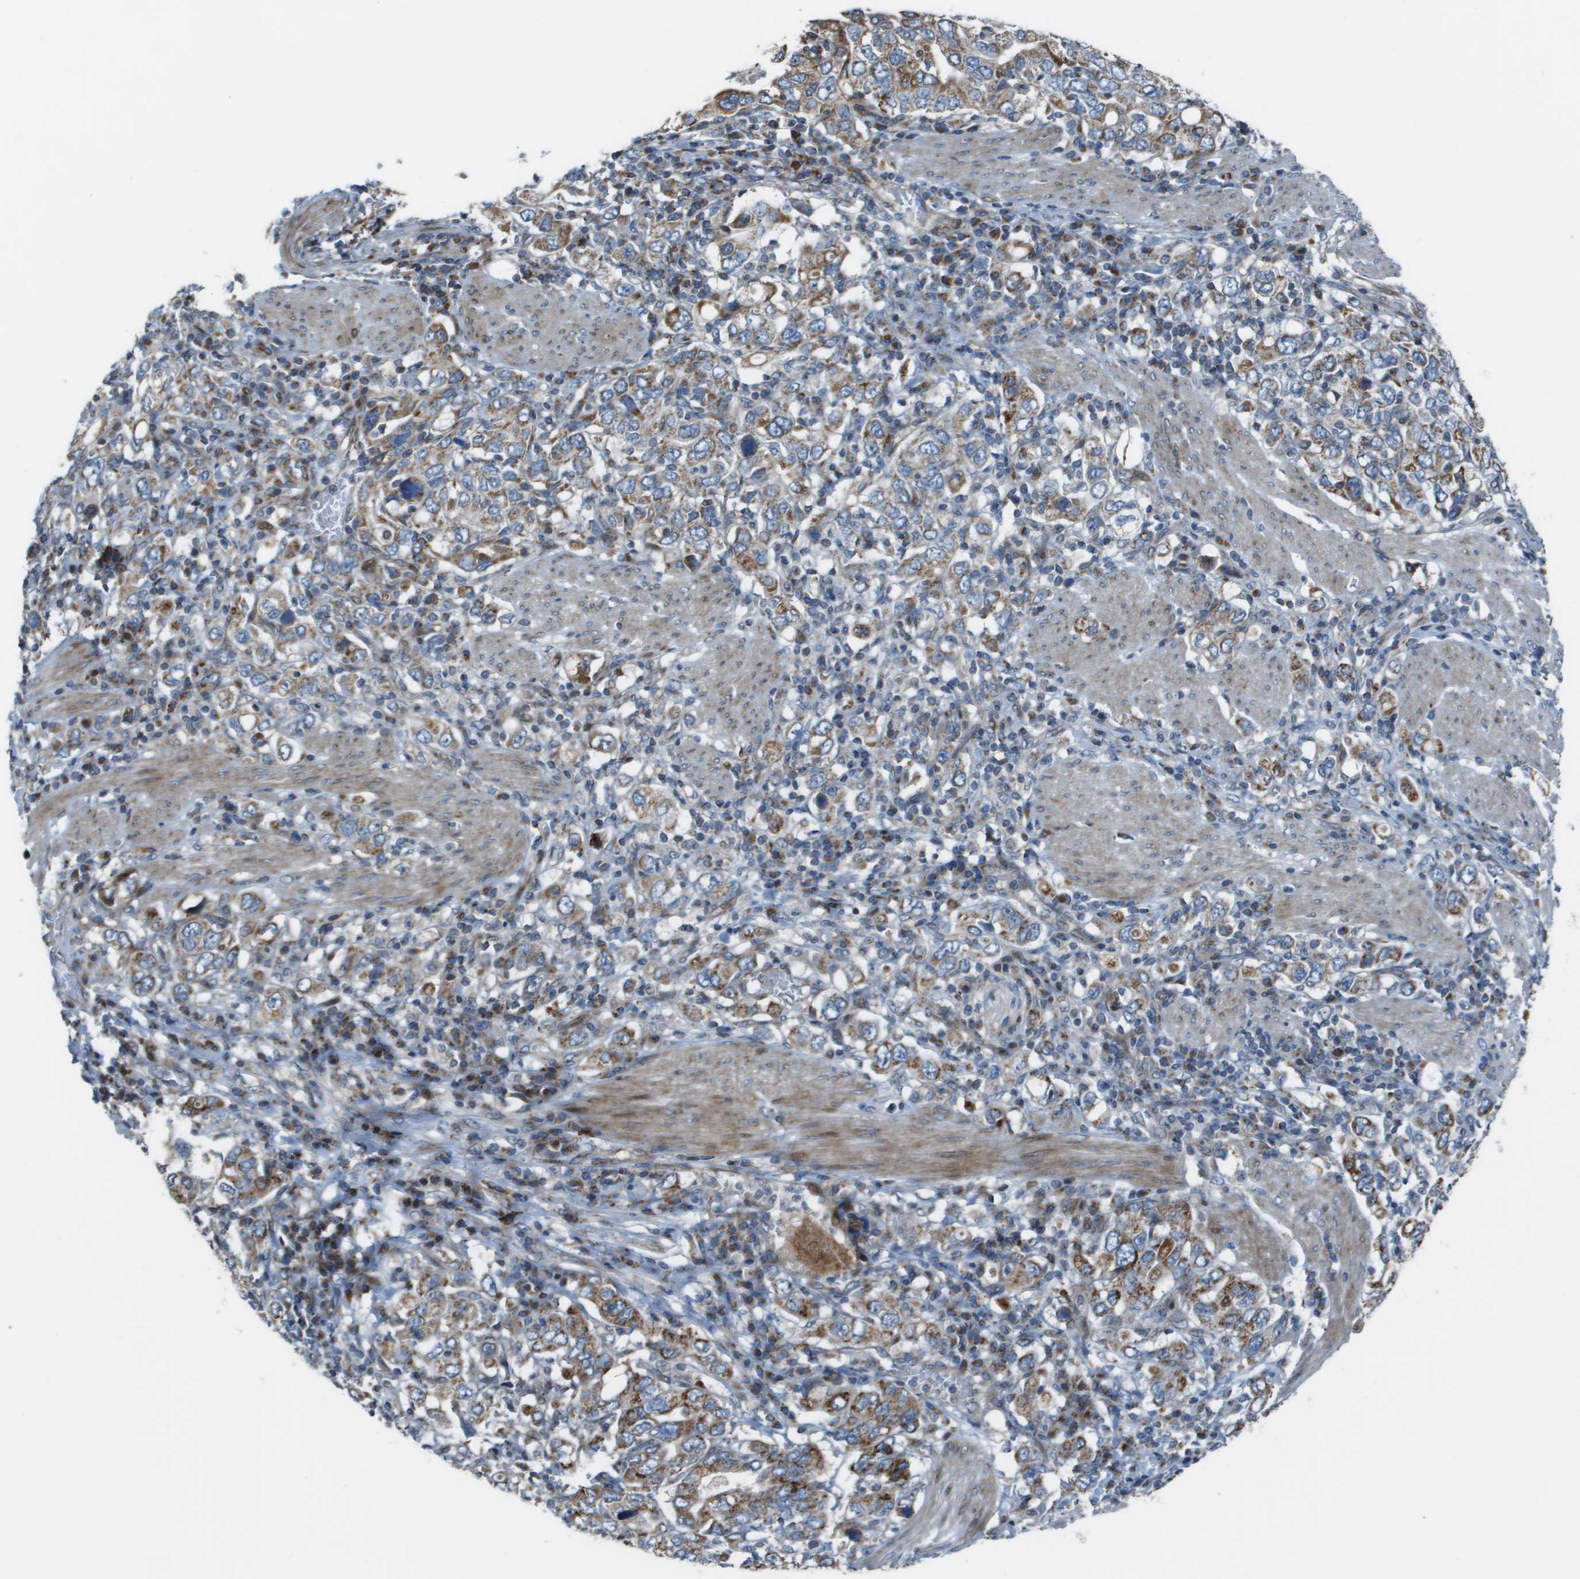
{"staining": {"intensity": "moderate", "quantity": "25%-75%", "location": "cytoplasmic/membranous"}, "tissue": "stomach cancer", "cell_type": "Tumor cells", "image_type": "cancer", "snomed": [{"axis": "morphology", "description": "Adenocarcinoma, NOS"}, {"axis": "topography", "description": "Stomach, upper"}], "caption": "Immunohistochemistry of stomach adenocarcinoma reveals medium levels of moderate cytoplasmic/membranous staining in about 25%-75% of tumor cells. (DAB IHC, brown staining for protein, blue staining for nuclei).", "gene": "MGAT3", "patient": {"sex": "male", "age": 62}}